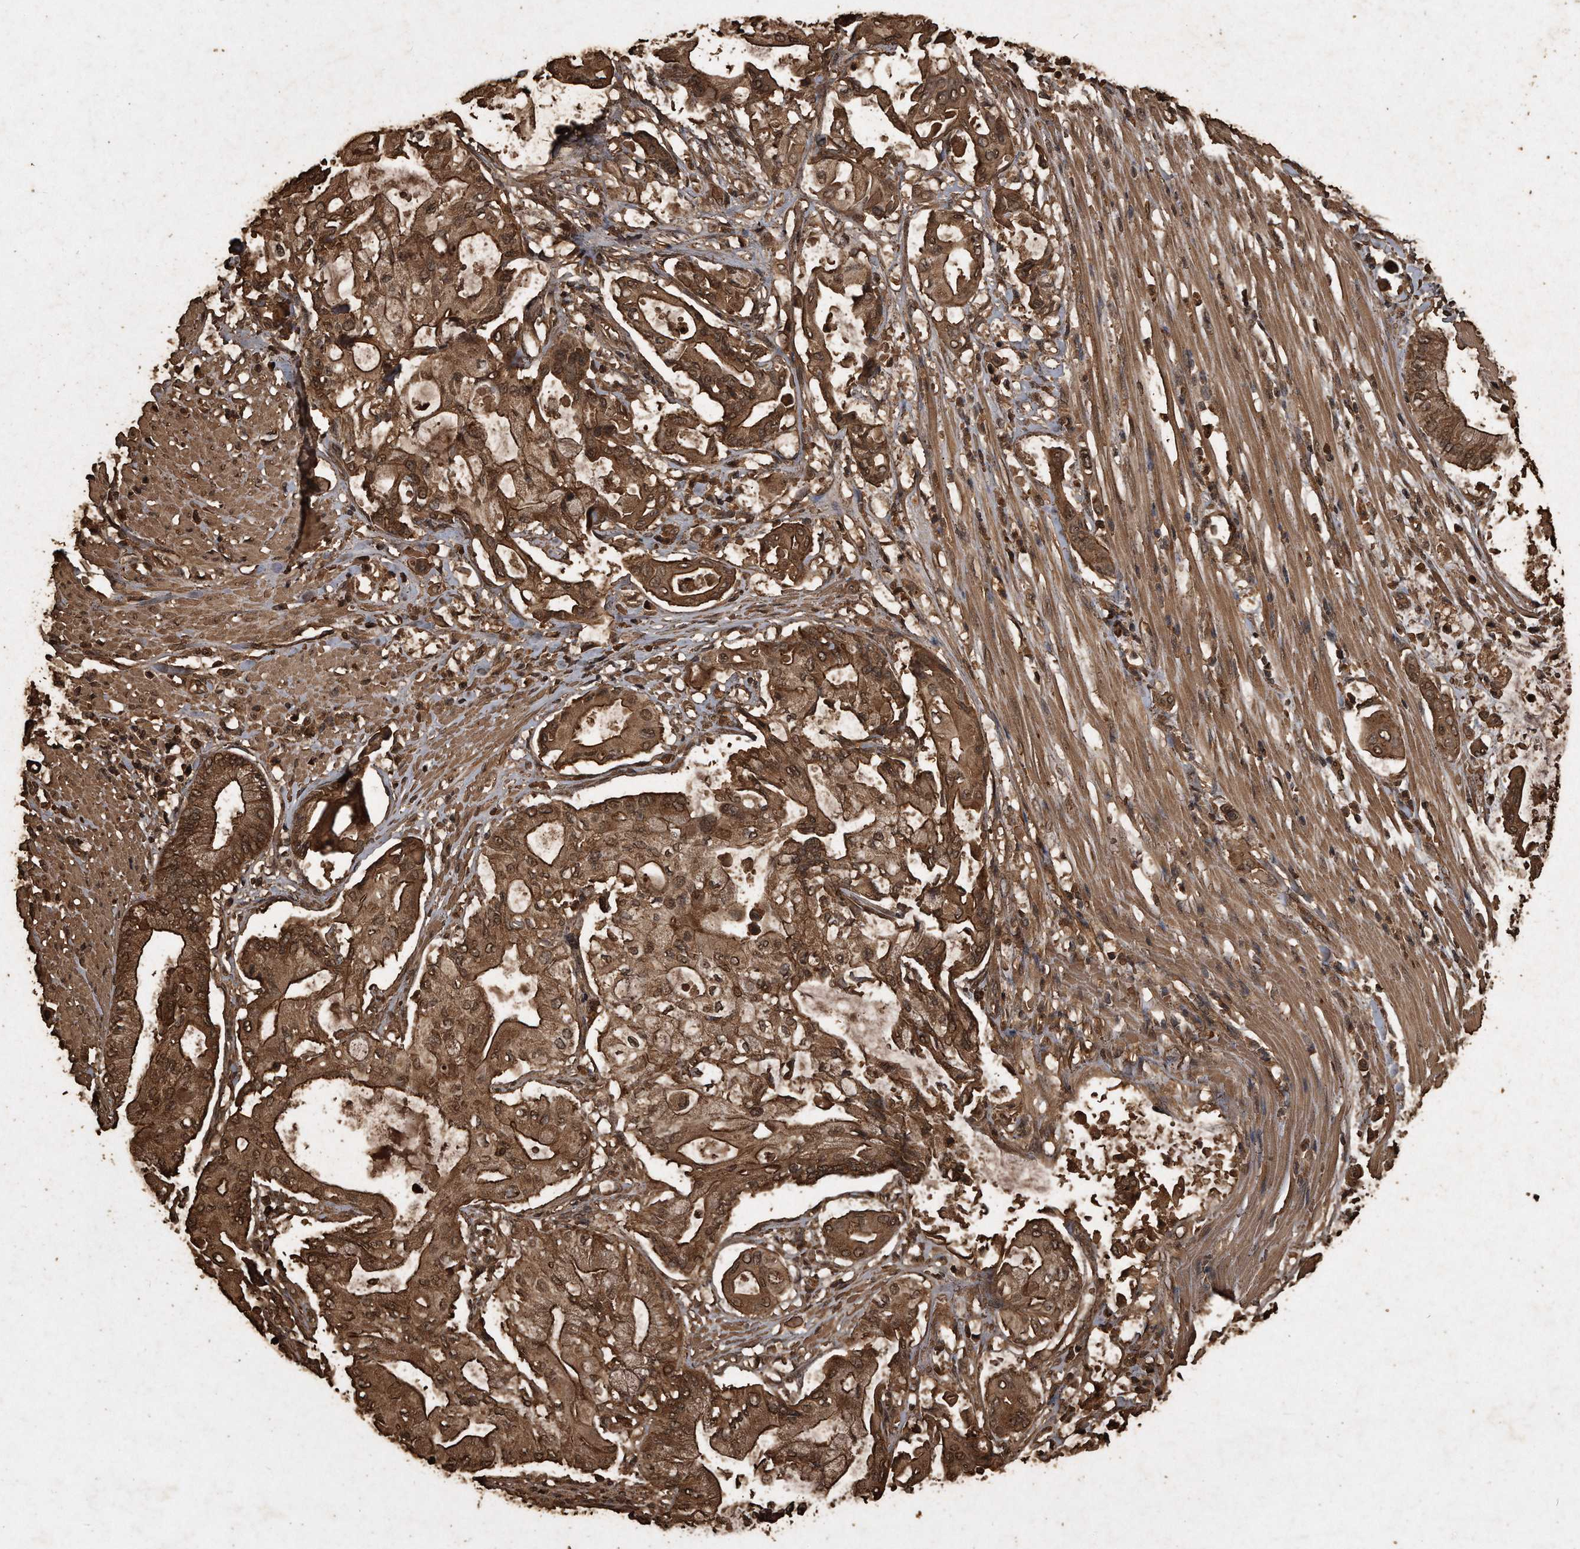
{"staining": {"intensity": "strong", "quantity": ">75%", "location": "cytoplasmic/membranous,nuclear"}, "tissue": "pancreatic cancer", "cell_type": "Tumor cells", "image_type": "cancer", "snomed": [{"axis": "morphology", "description": "Adenocarcinoma, NOS"}, {"axis": "morphology", "description": "Adenocarcinoma, metastatic, NOS"}, {"axis": "topography", "description": "Lymph node"}, {"axis": "topography", "description": "Pancreas"}, {"axis": "topography", "description": "Duodenum"}], "caption": "Protein staining demonstrates strong cytoplasmic/membranous and nuclear positivity in approximately >75% of tumor cells in pancreatic cancer (adenocarcinoma).", "gene": "CFLAR", "patient": {"sex": "female", "age": 64}}